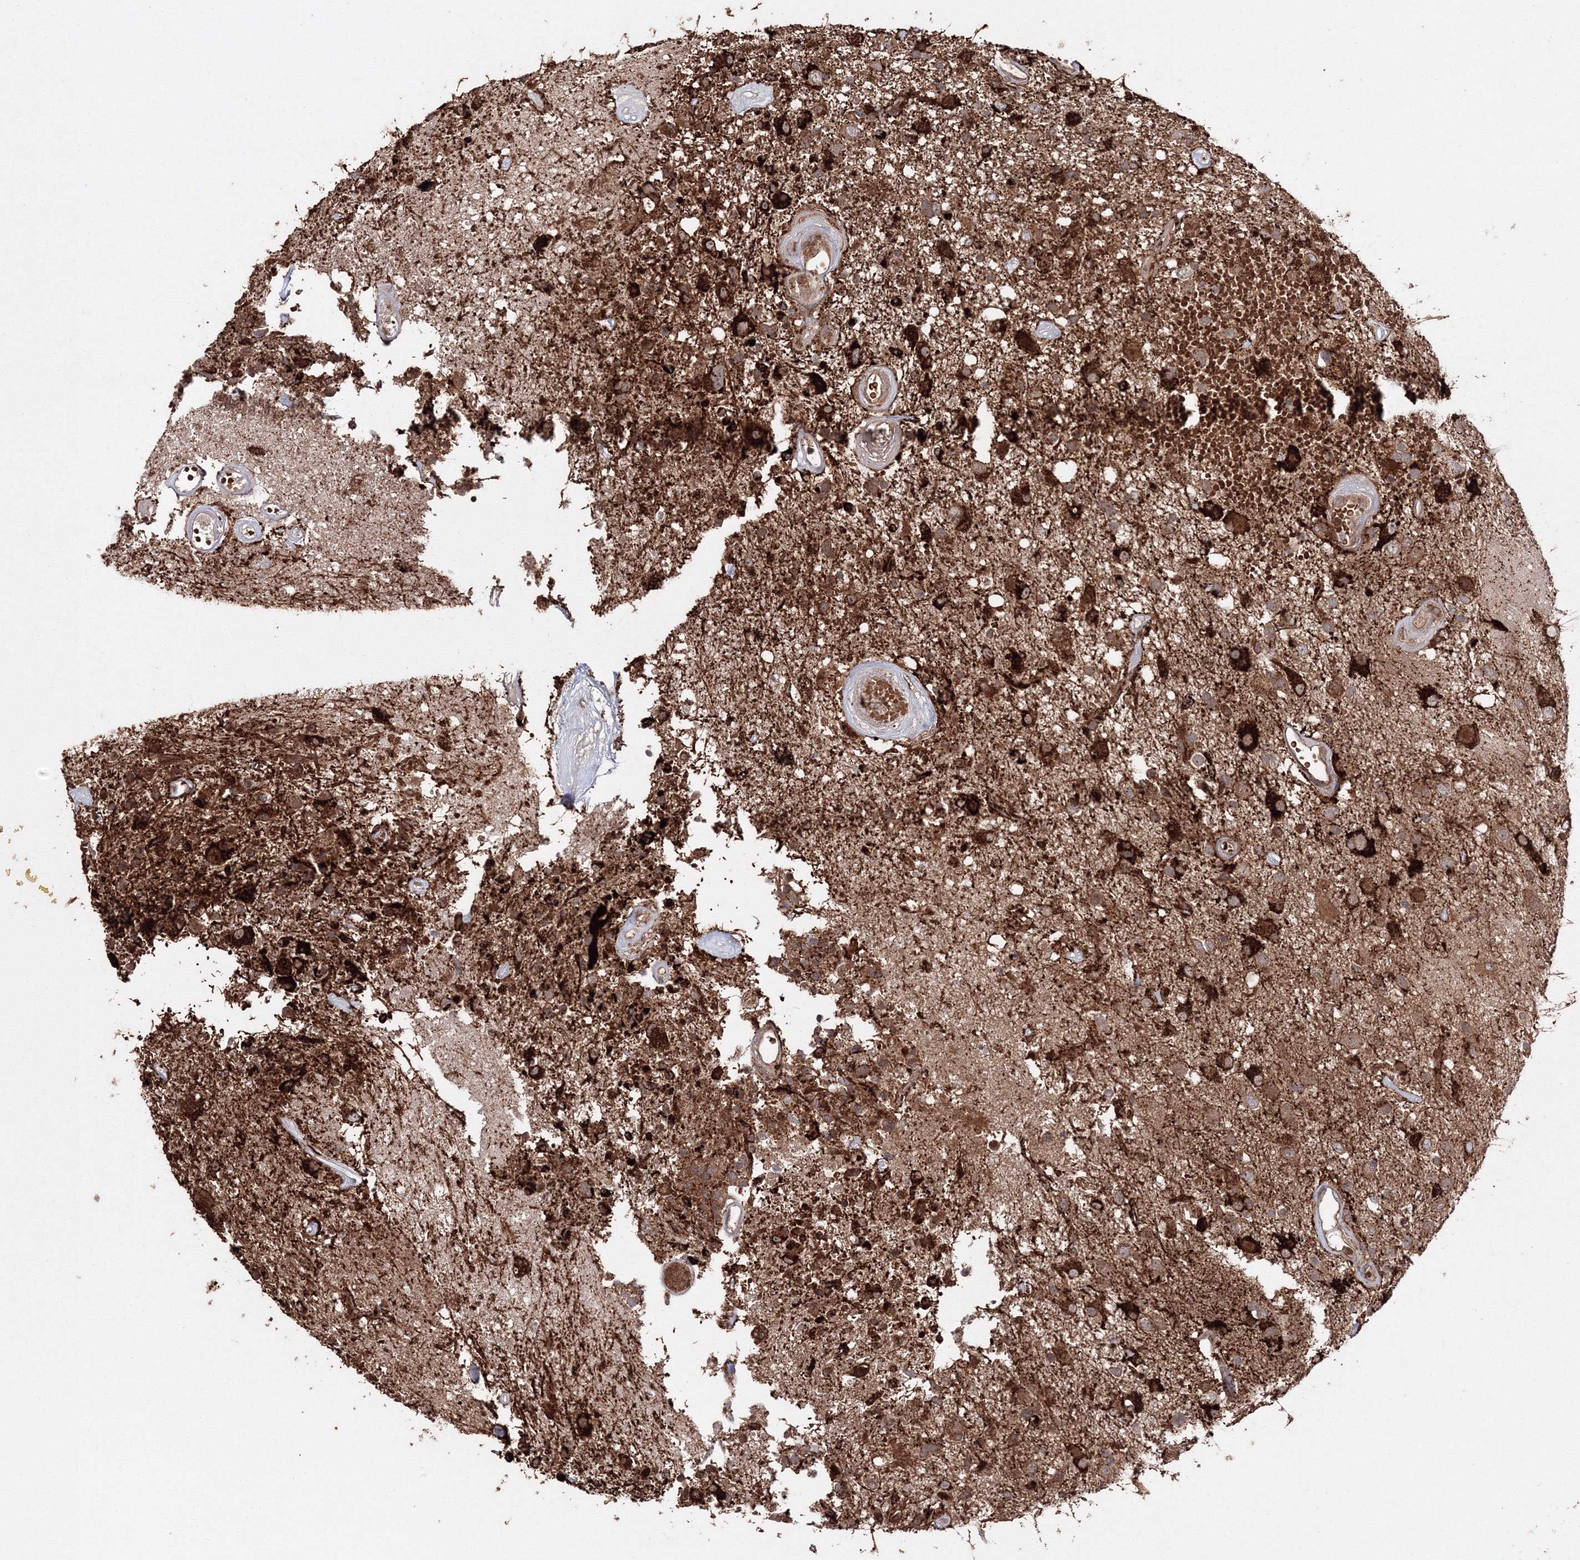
{"staining": {"intensity": "strong", "quantity": ">75%", "location": "cytoplasmic/membranous"}, "tissue": "glioma", "cell_type": "Tumor cells", "image_type": "cancer", "snomed": [{"axis": "morphology", "description": "Glioma, malignant, High grade"}, {"axis": "morphology", "description": "Glioblastoma, NOS"}, {"axis": "topography", "description": "Brain"}], "caption": "Human glioblastoma stained with a protein marker reveals strong staining in tumor cells.", "gene": "DDO", "patient": {"sex": "male", "age": 60}}